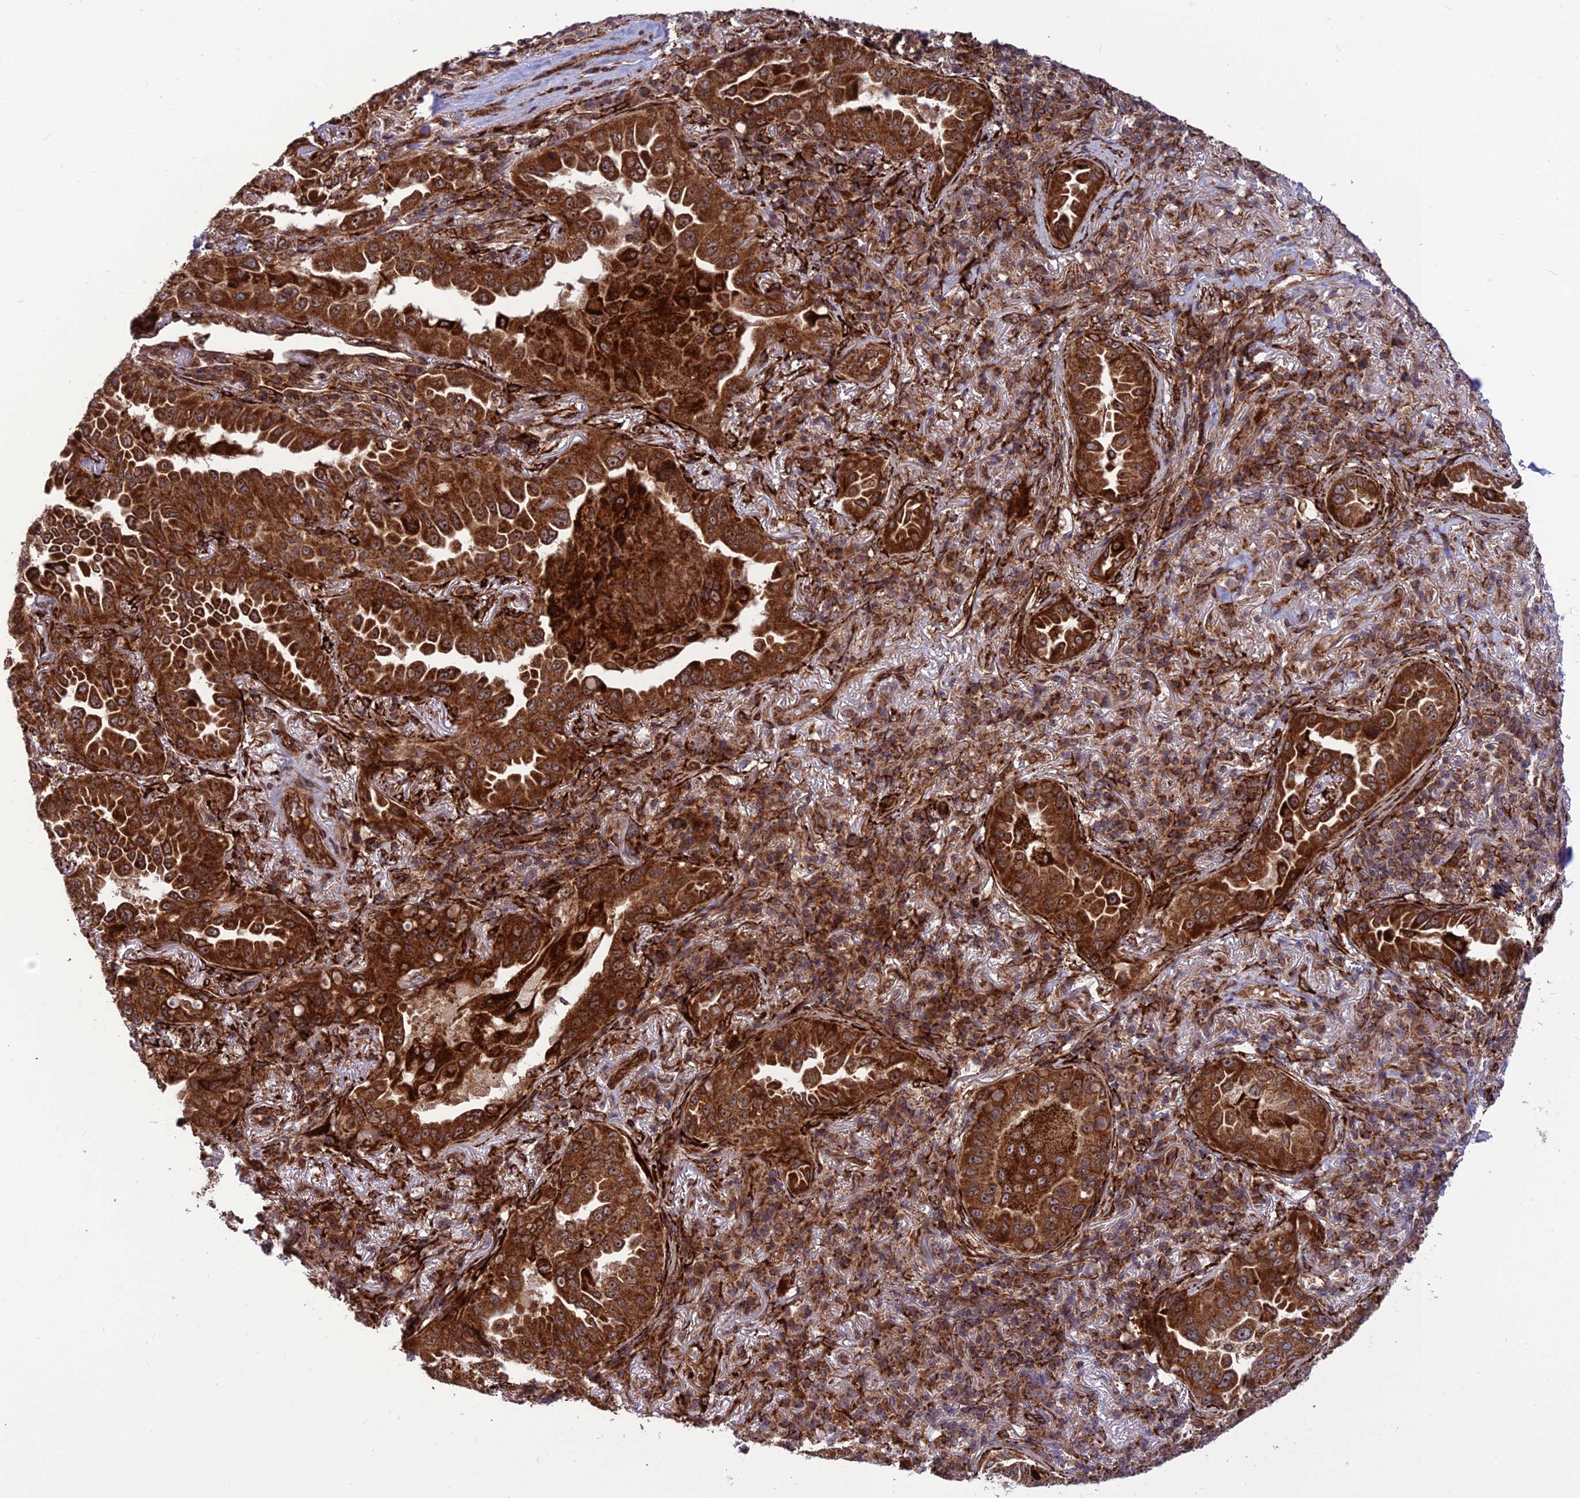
{"staining": {"intensity": "strong", "quantity": ">75%", "location": "cytoplasmic/membranous,nuclear"}, "tissue": "lung cancer", "cell_type": "Tumor cells", "image_type": "cancer", "snomed": [{"axis": "morphology", "description": "Adenocarcinoma, NOS"}, {"axis": "topography", "description": "Lung"}], "caption": "Lung cancer (adenocarcinoma) tissue demonstrates strong cytoplasmic/membranous and nuclear positivity in about >75% of tumor cells, visualized by immunohistochemistry. (DAB IHC, brown staining for protein, blue staining for nuclei).", "gene": "CRTAP", "patient": {"sex": "female", "age": 69}}